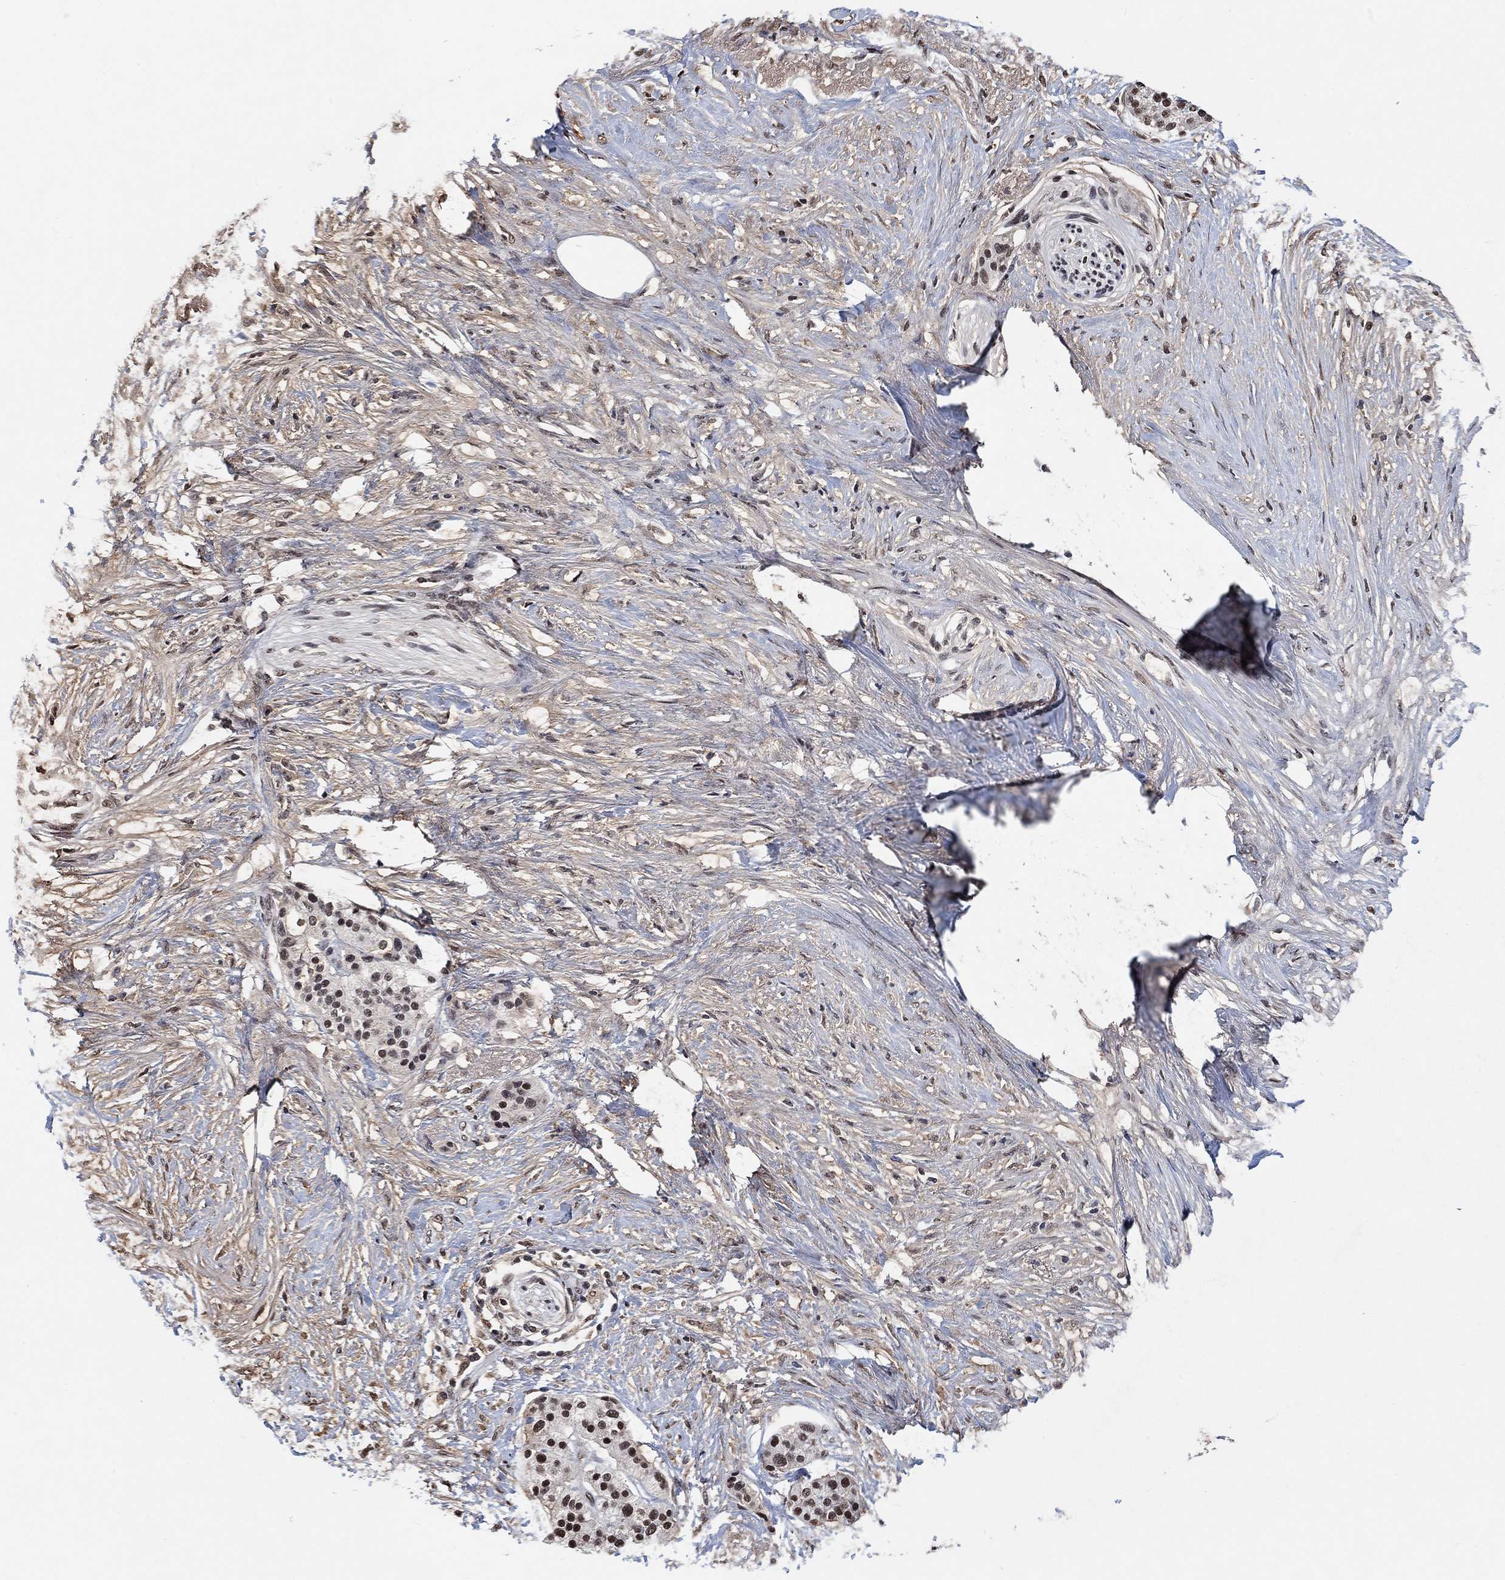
{"staining": {"intensity": "strong", "quantity": ">75%", "location": "nuclear"}, "tissue": "pancreatic cancer", "cell_type": "Tumor cells", "image_type": "cancer", "snomed": [{"axis": "morphology", "description": "Normal tissue, NOS"}, {"axis": "morphology", "description": "Adenocarcinoma, NOS"}, {"axis": "topography", "description": "Pancreas"}, {"axis": "topography", "description": "Duodenum"}], "caption": "Immunohistochemistry (DAB (3,3'-diaminobenzidine)) staining of adenocarcinoma (pancreatic) shows strong nuclear protein staining in about >75% of tumor cells.", "gene": "USP39", "patient": {"sex": "female", "age": 60}}